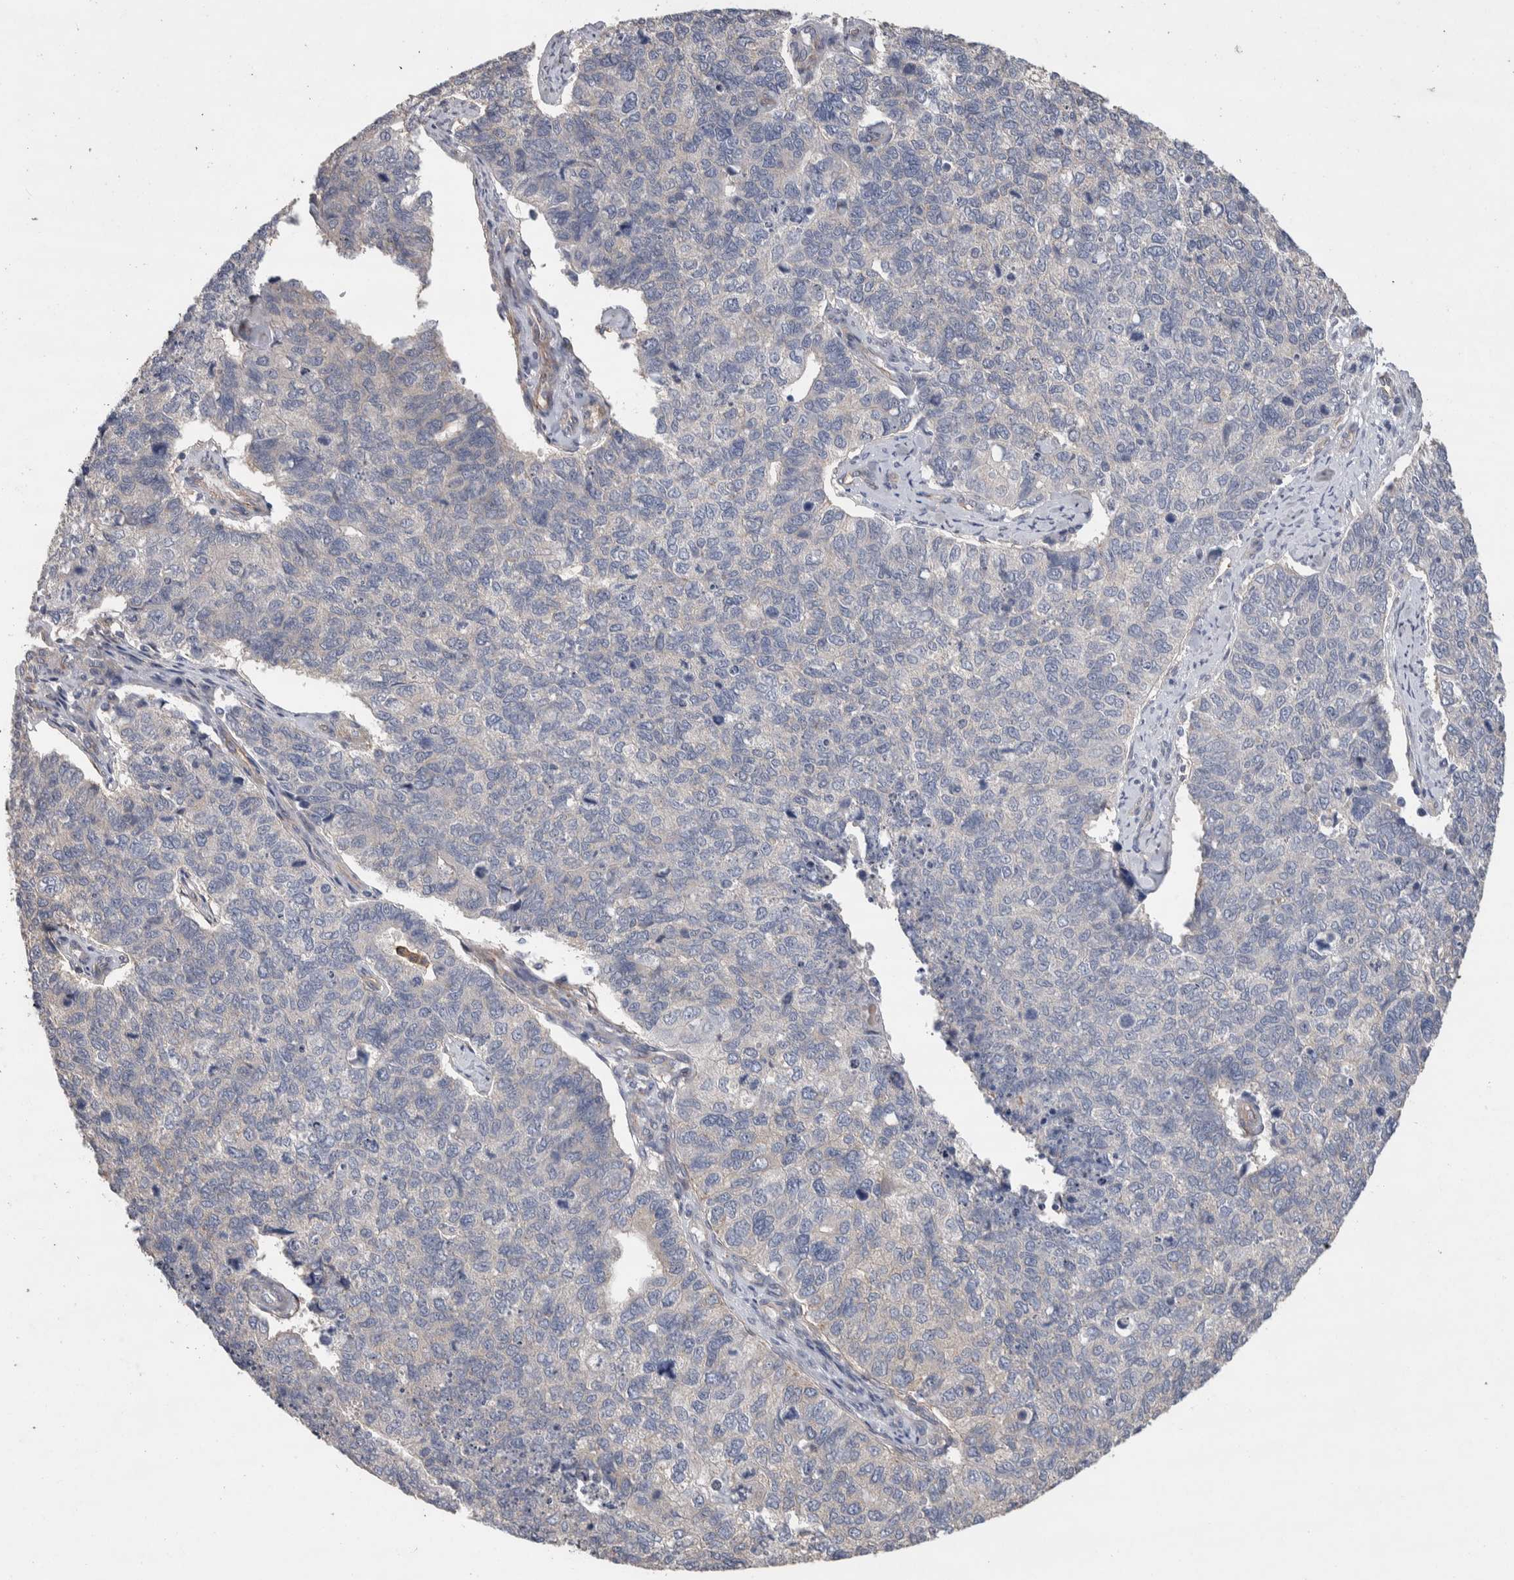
{"staining": {"intensity": "negative", "quantity": "none", "location": "none"}, "tissue": "cervical cancer", "cell_type": "Tumor cells", "image_type": "cancer", "snomed": [{"axis": "morphology", "description": "Squamous cell carcinoma, NOS"}, {"axis": "topography", "description": "Cervix"}], "caption": "The image exhibits no significant expression in tumor cells of cervical cancer.", "gene": "GCNA", "patient": {"sex": "female", "age": 63}}